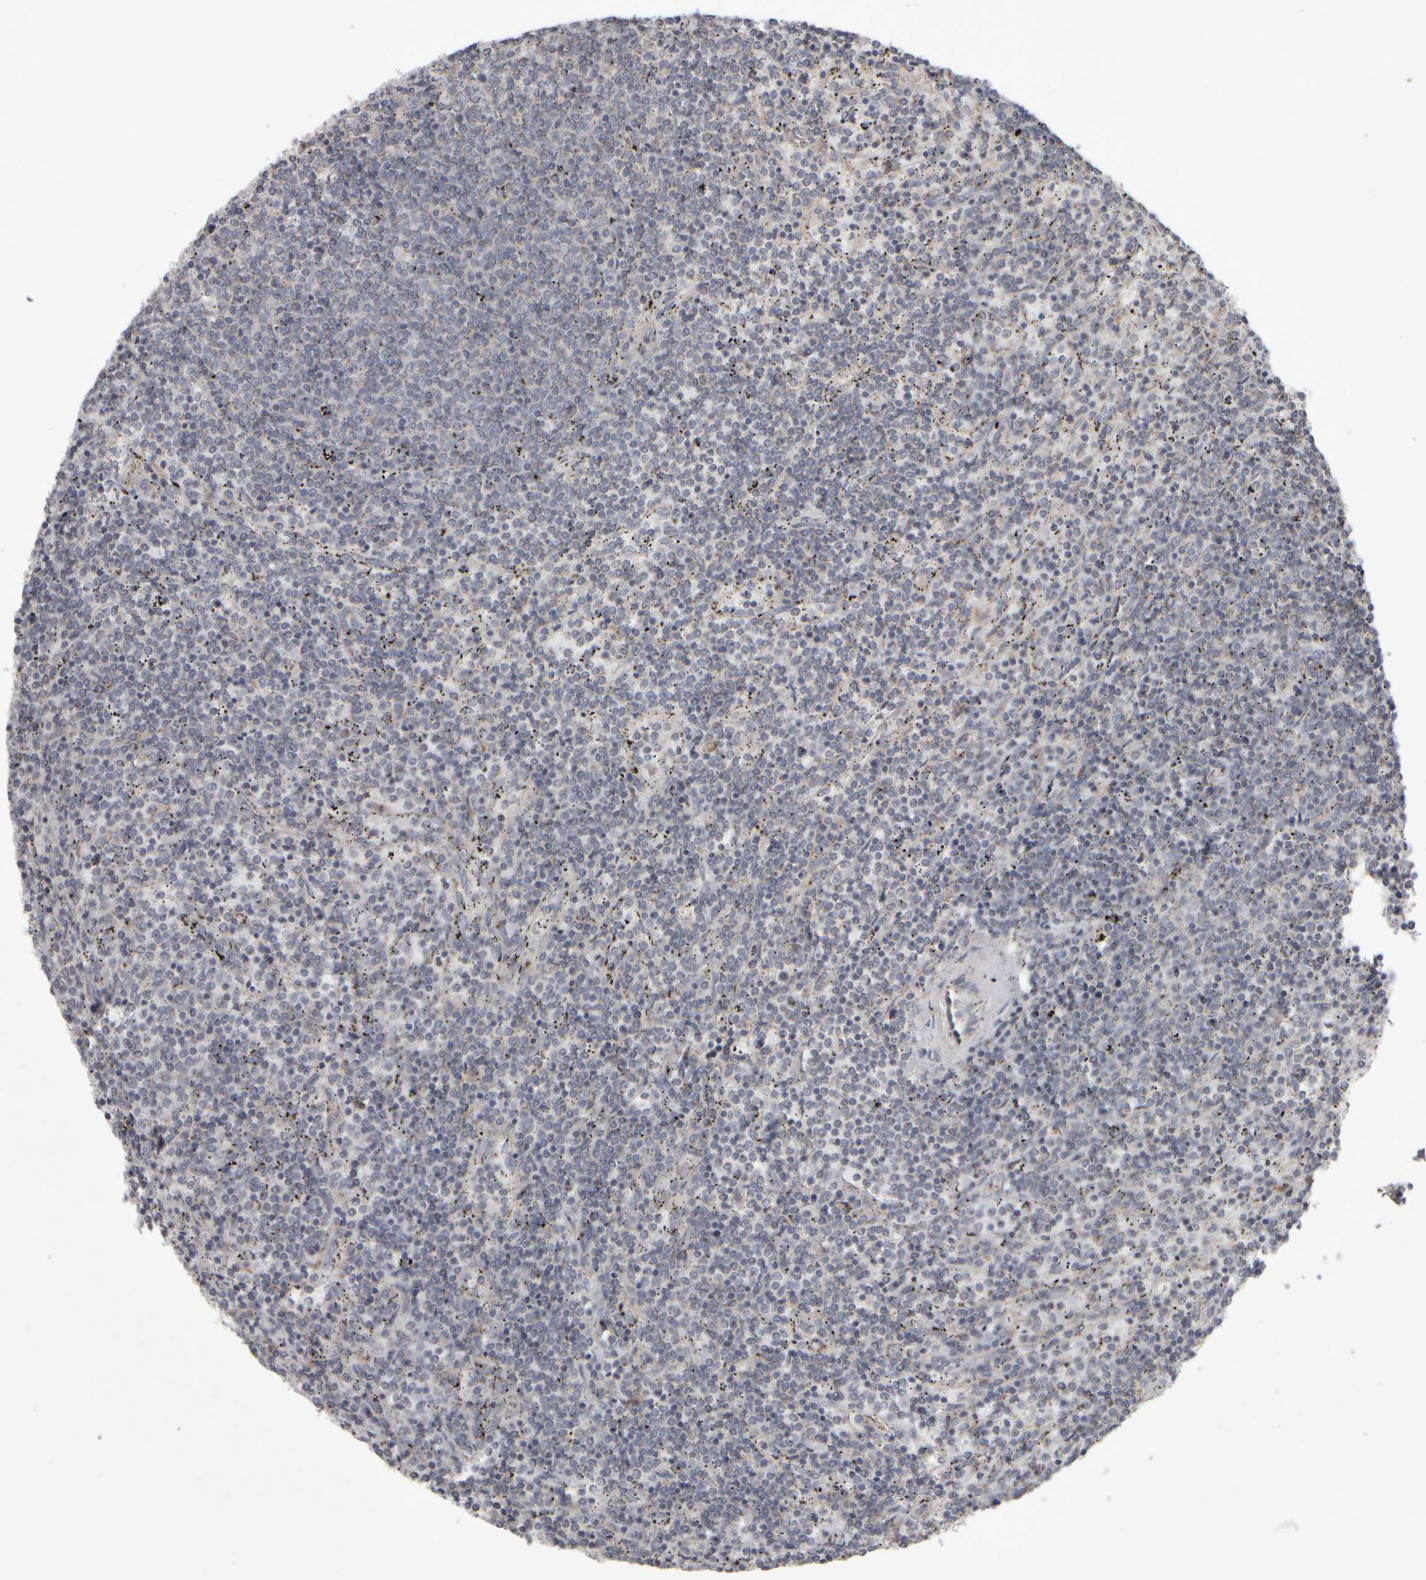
{"staining": {"intensity": "negative", "quantity": "none", "location": "none"}, "tissue": "lymphoma", "cell_type": "Tumor cells", "image_type": "cancer", "snomed": [{"axis": "morphology", "description": "Malignant lymphoma, non-Hodgkin's type, Low grade"}, {"axis": "topography", "description": "Spleen"}], "caption": "Histopathology image shows no protein positivity in tumor cells of lymphoma tissue.", "gene": "SCO1", "patient": {"sex": "female", "age": 50}}